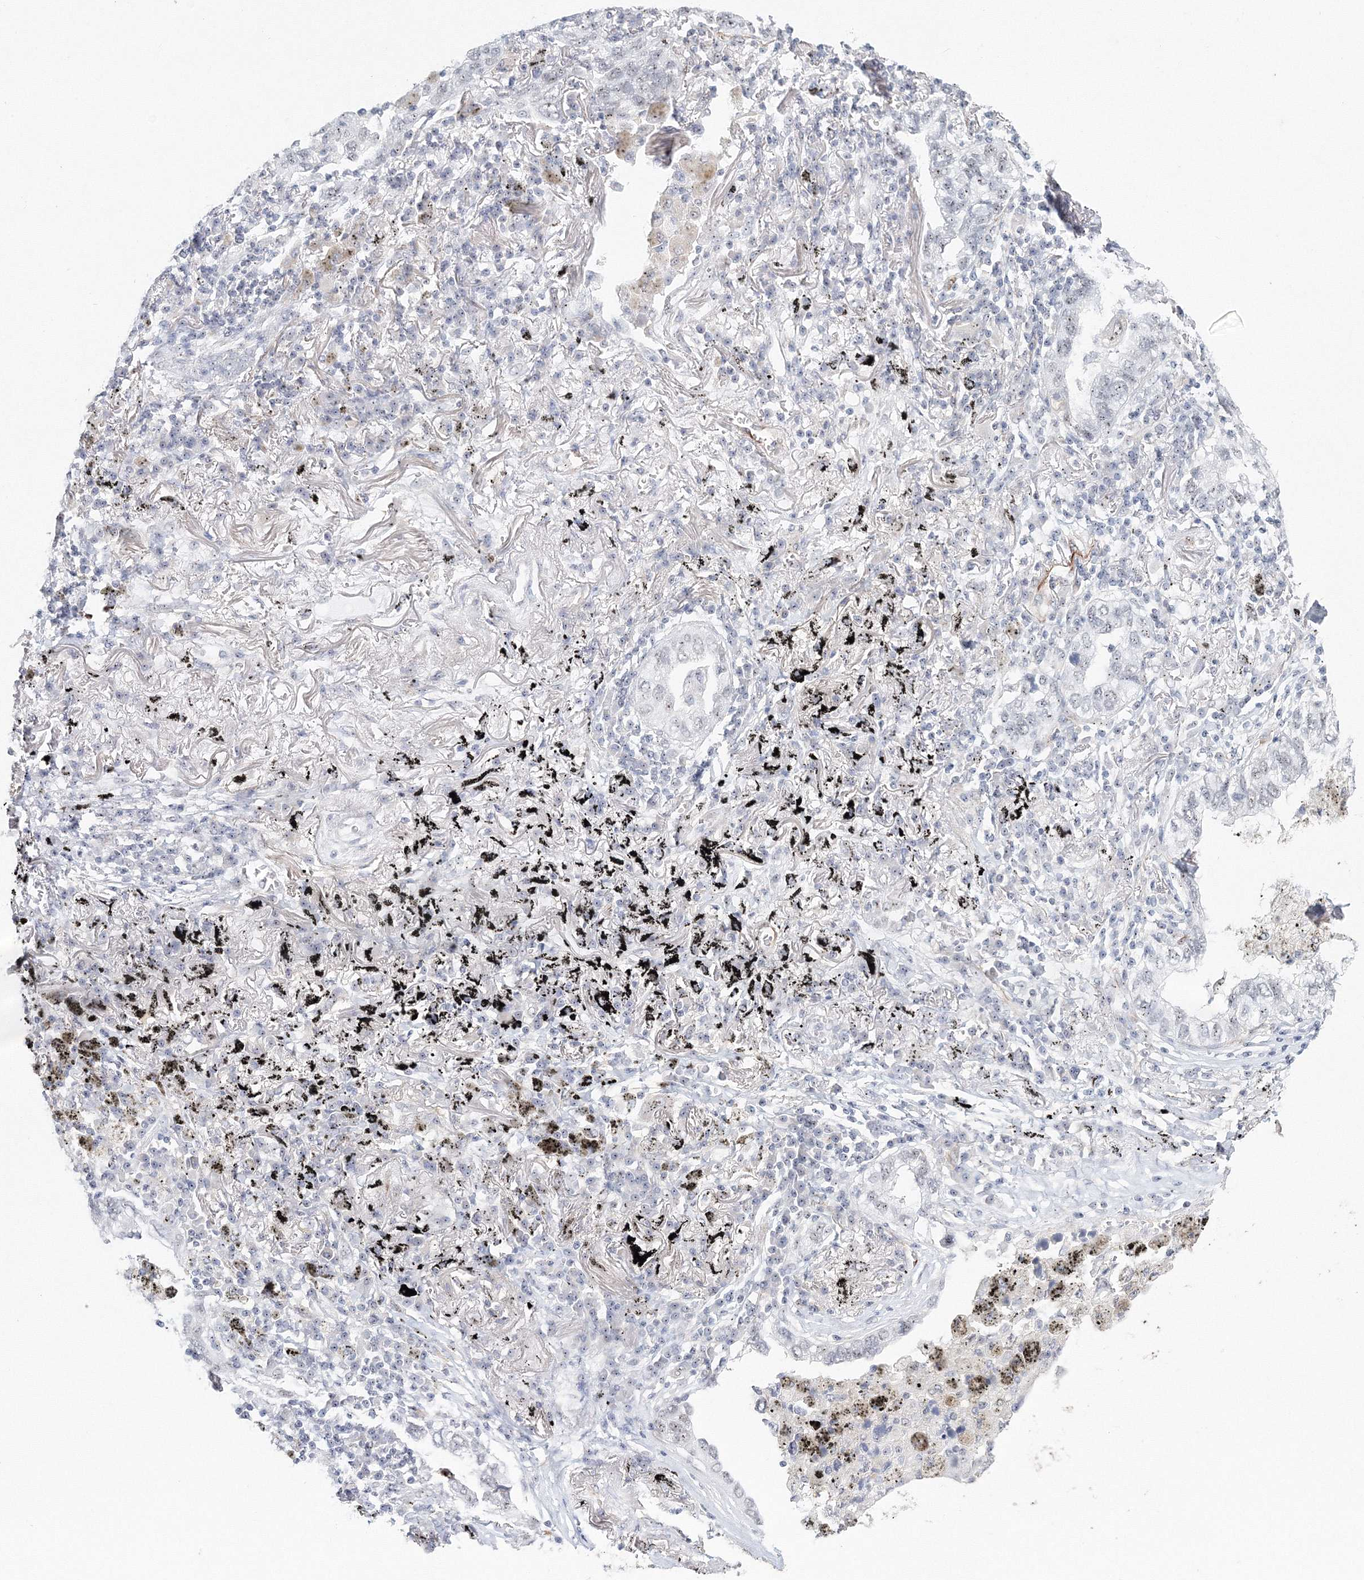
{"staining": {"intensity": "negative", "quantity": "none", "location": "none"}, "tissue": "lung cancer", "cell_type": "Tumor cells", "image_type": "cancer", "snomed": [{"axis": "morphology", "description": "Adenocarcinoma, NOS"}, {"axis": "topography", "description": "Lung"}], "caption": "Tumor cells show no significant protein positivity in lung cancer.", "gene": "SIRT7", "patient": {"sex": "male", "age": 65}}